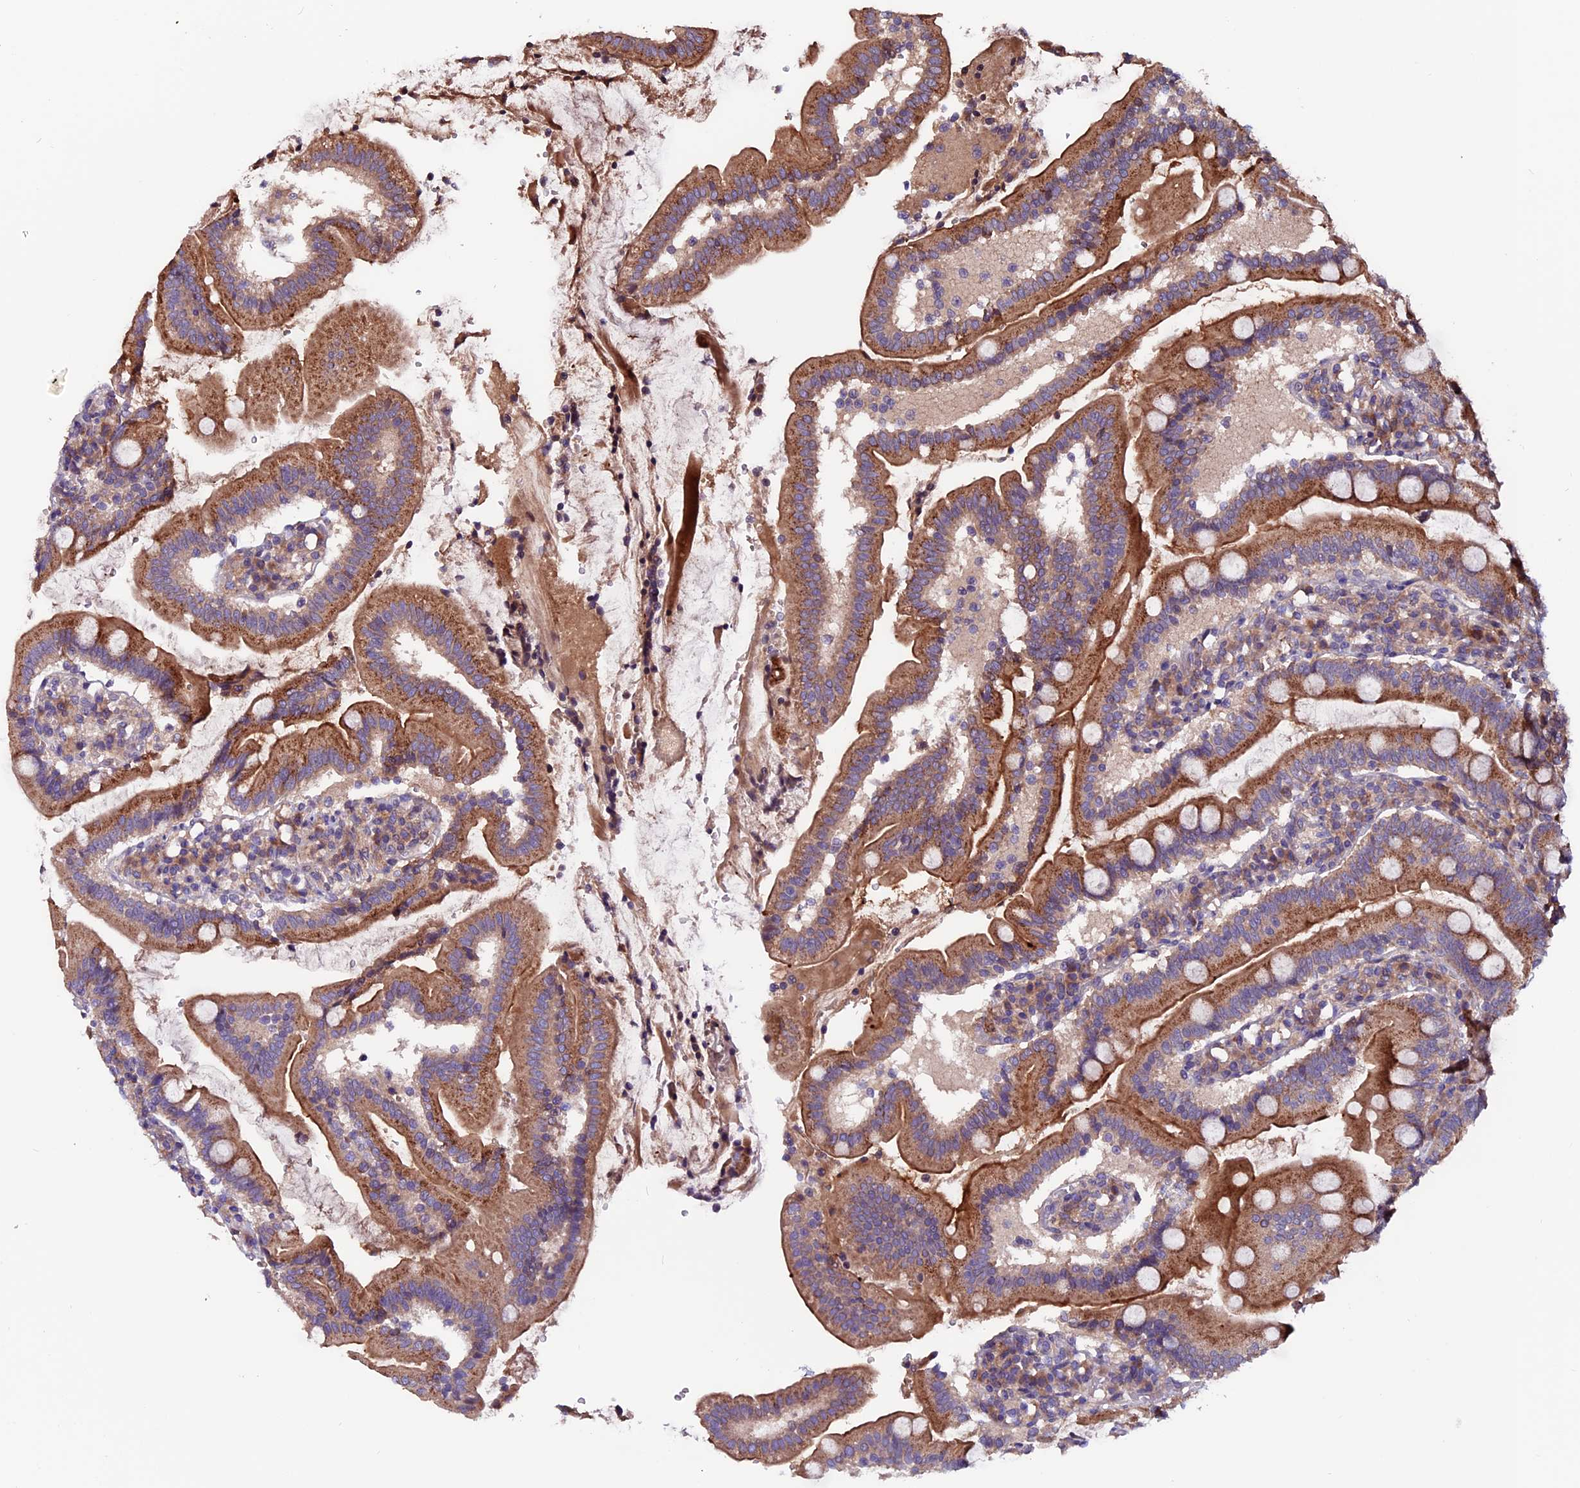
{"staining": {"intensity": "moderate", "quantity": ">75%", "location": "cytoplasmic/membranous"}, "tissue": "duodenum", "cell_type": "Glandular cells", "image_type": "normal", "snomed": [{"axis": "morphology", "description": "Normal tissue, NOS"}, {"axis": "topography", "description": "Duodenum"}], "caption": "Glandular cells display medium levels of moderate cytoplasmic/membranous positivity in approximately >75% of cells in benign human duodenum. Immunohistochemistry stains the protein in brown and the nuclei are stained blue.", "gene": "ZNF598", "patient": {"sex": "female", "age": 67}}